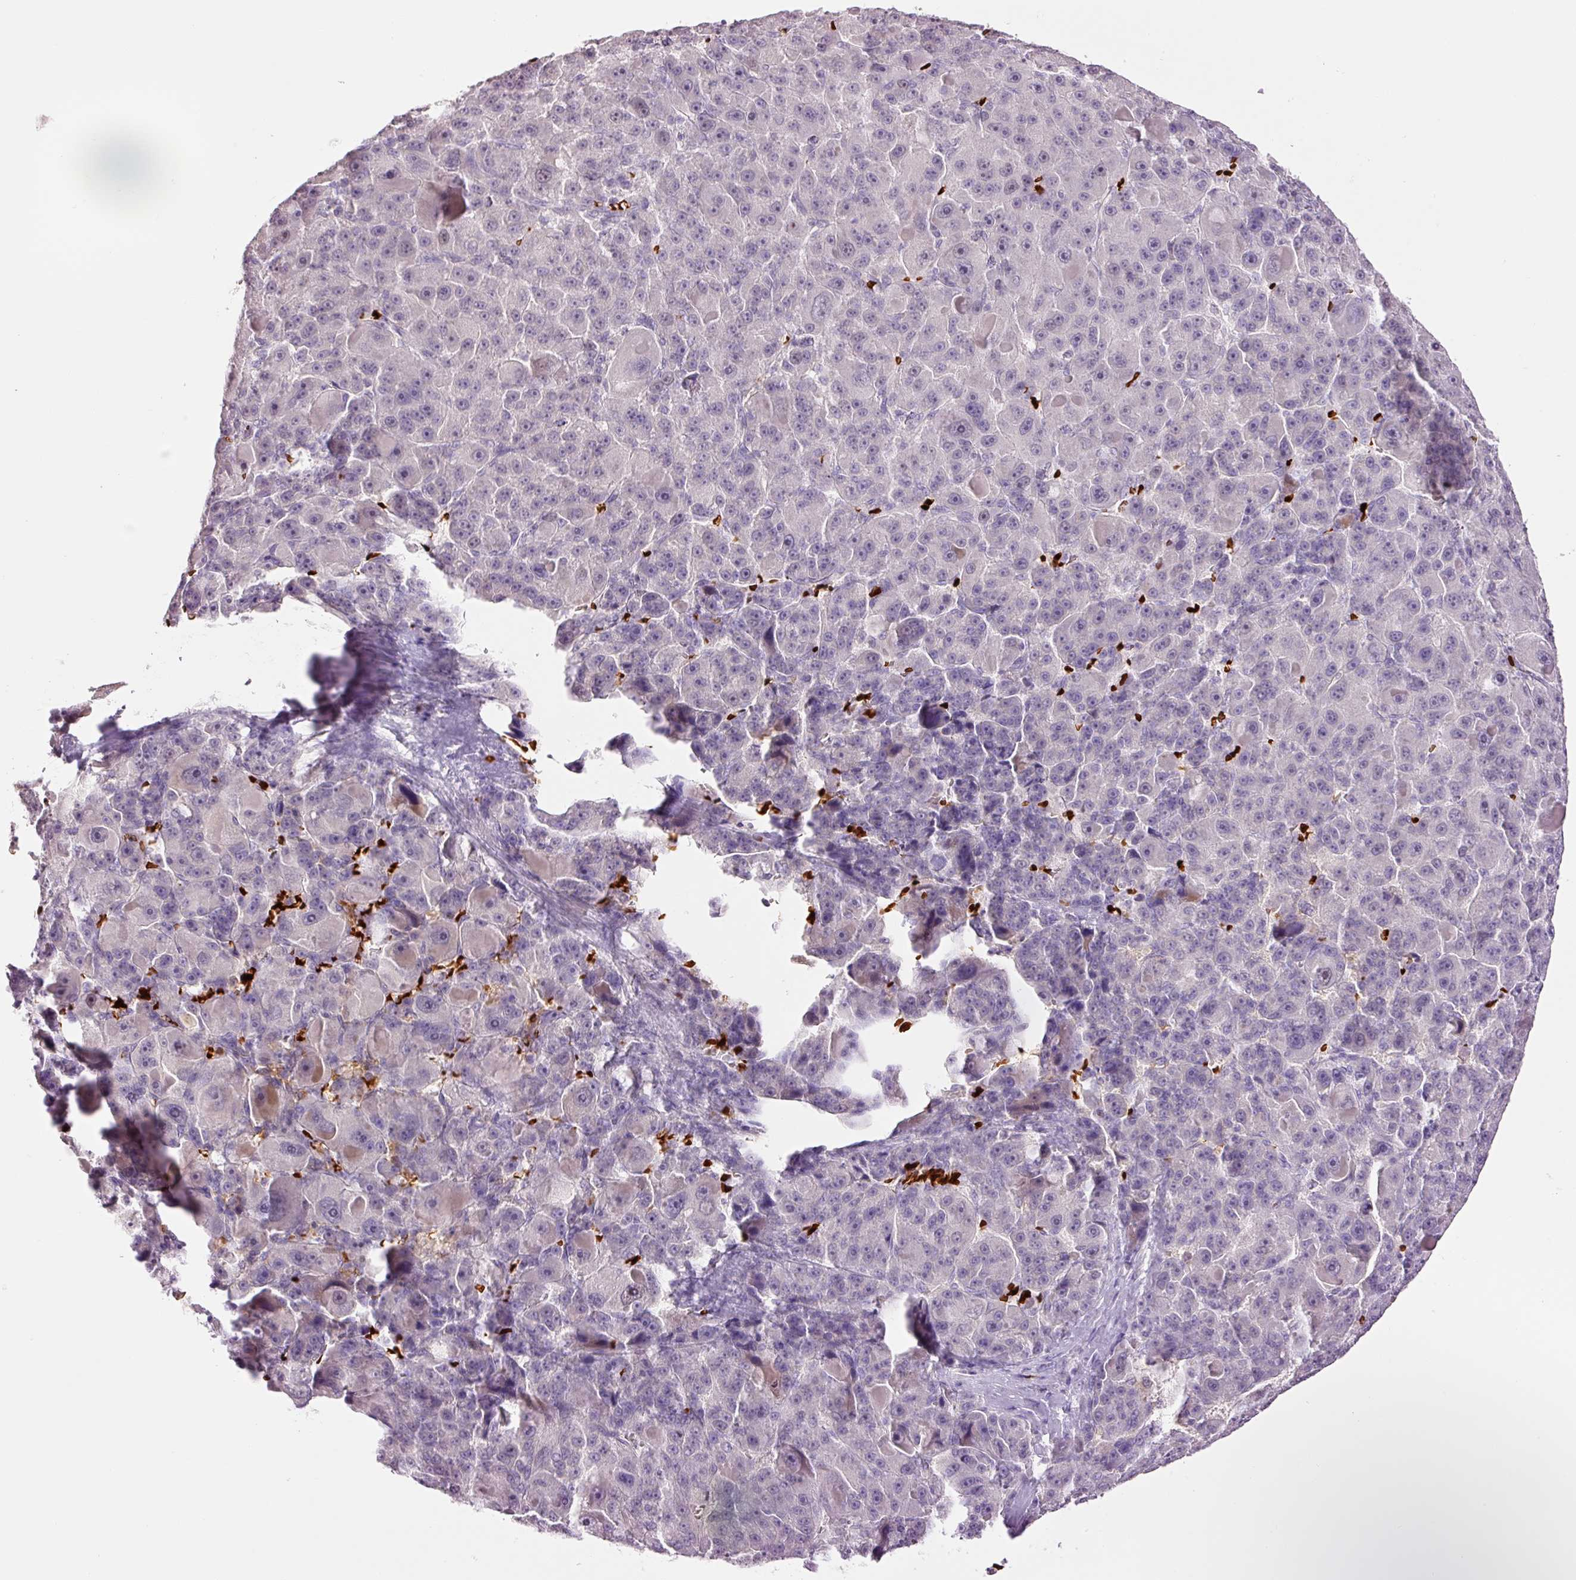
{"staining": {"intensity": "negative", "quantity": "none", "location": "none"}, "tissue": "liver cancer", "cell_type": "Tumor cells", "image_type": "cancer", "snomed": [{"axis": "morphology", "description": "Carcinoma, Hepatocellular, NOS"}, {"axis": "topography", "description": "Liver"}], "caption": "An IHC histopathology image of liver hepatocellular carcinoma is shown. There is no staining in tumor cells of liver hepatocellular carcinoma.", "gene": "LY6G6D", "patient": {"sex": "male", "age": 76}}